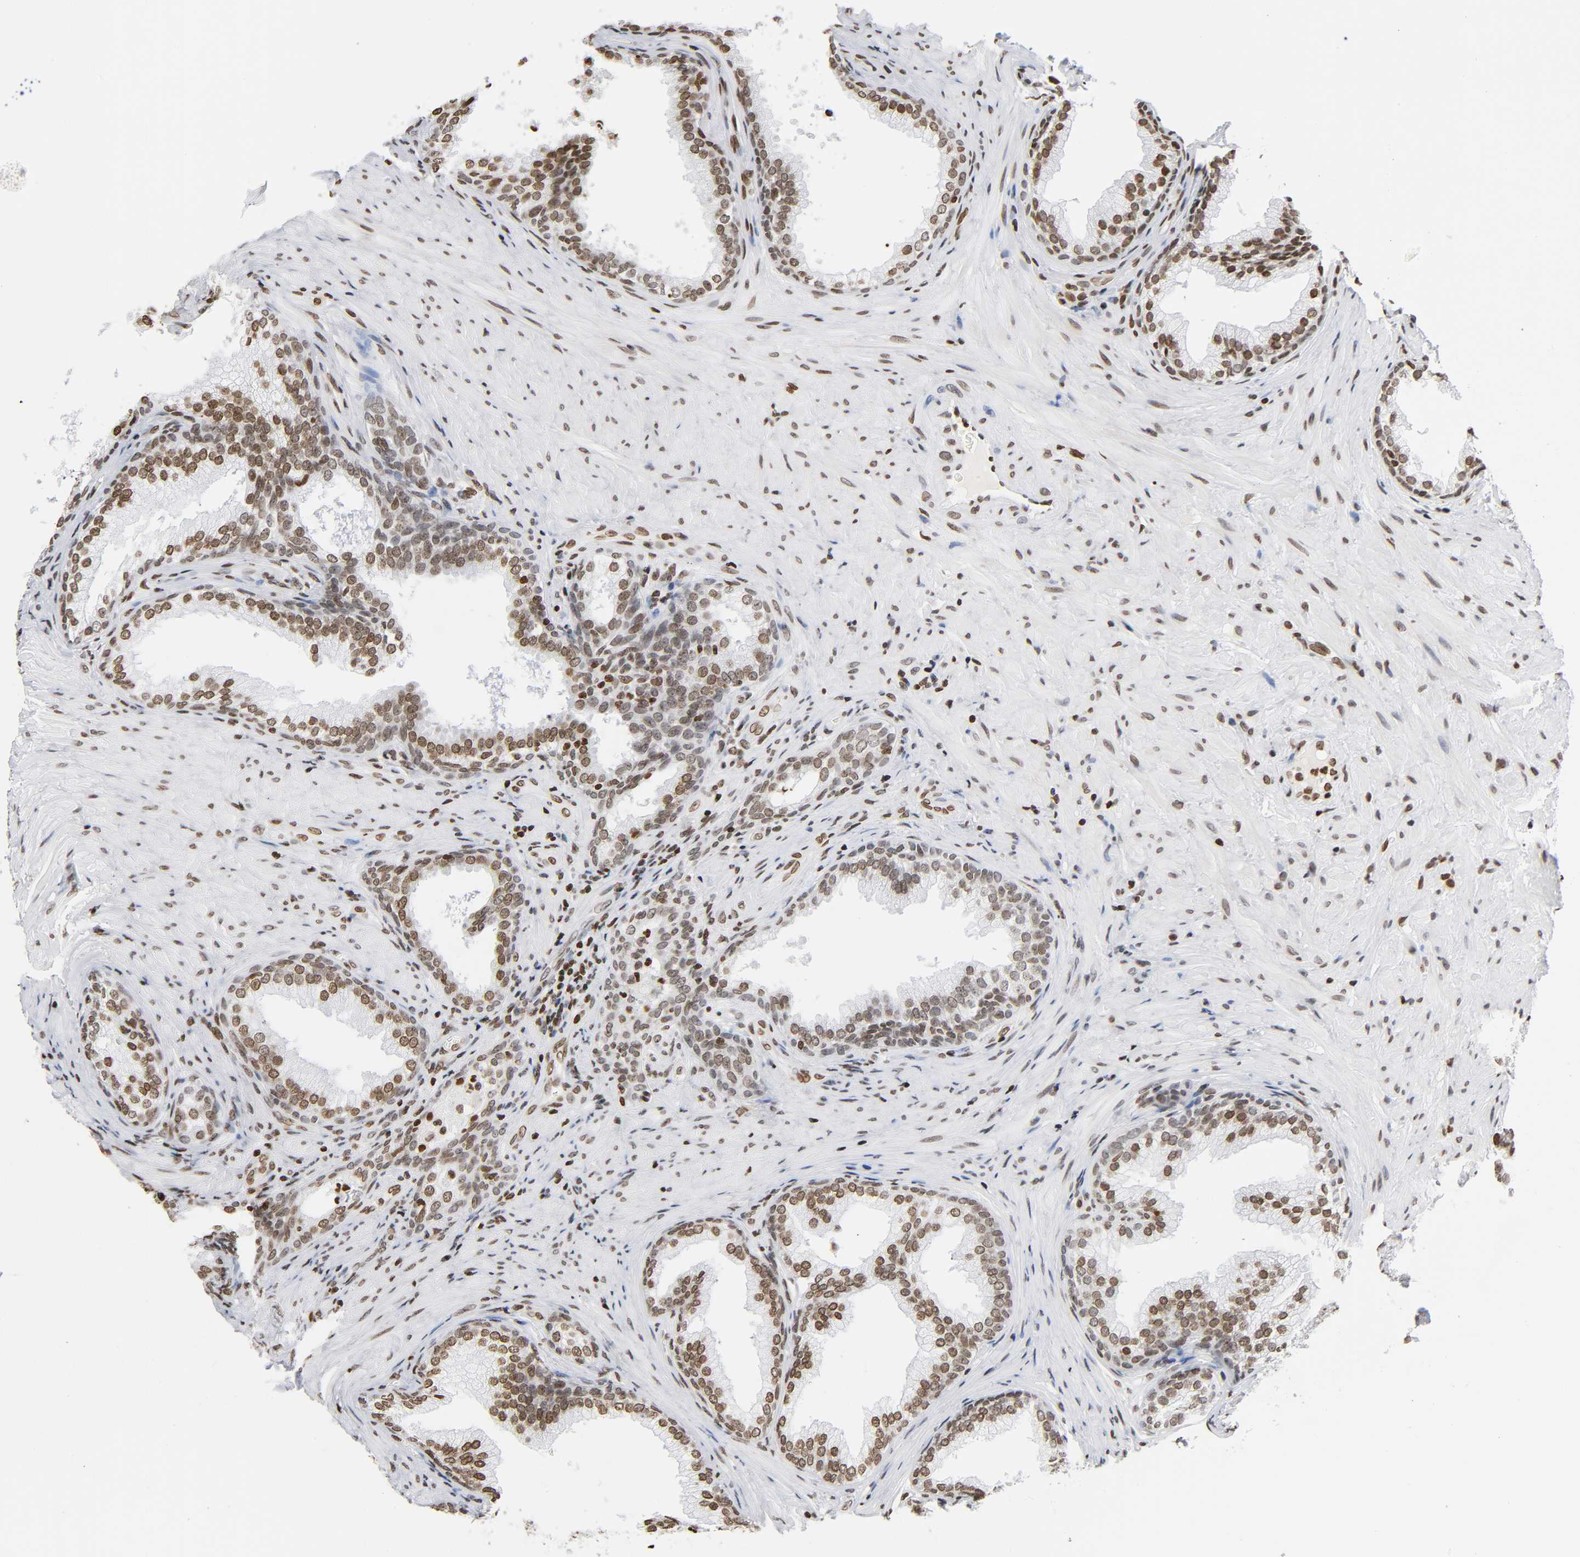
{"staining": {"intensity": "moderate", "quantity": ">75%", "location": "nuclear"}, "tissue": "prostate", "cell_type": "Glandular cells", "image_type": "normal", "snomed": [{"axis": "morphology", "description": "Normal tissue, NOS"}, {"axis": "topography", "description": "Prostate"}], "caption": "This is a histology image of IHC staining of normal prostate, which shows moderate positivity in the nuclear of glandular cells.", "gene": "HOXA6", "patient": {"sex": "male", "age": 76}}